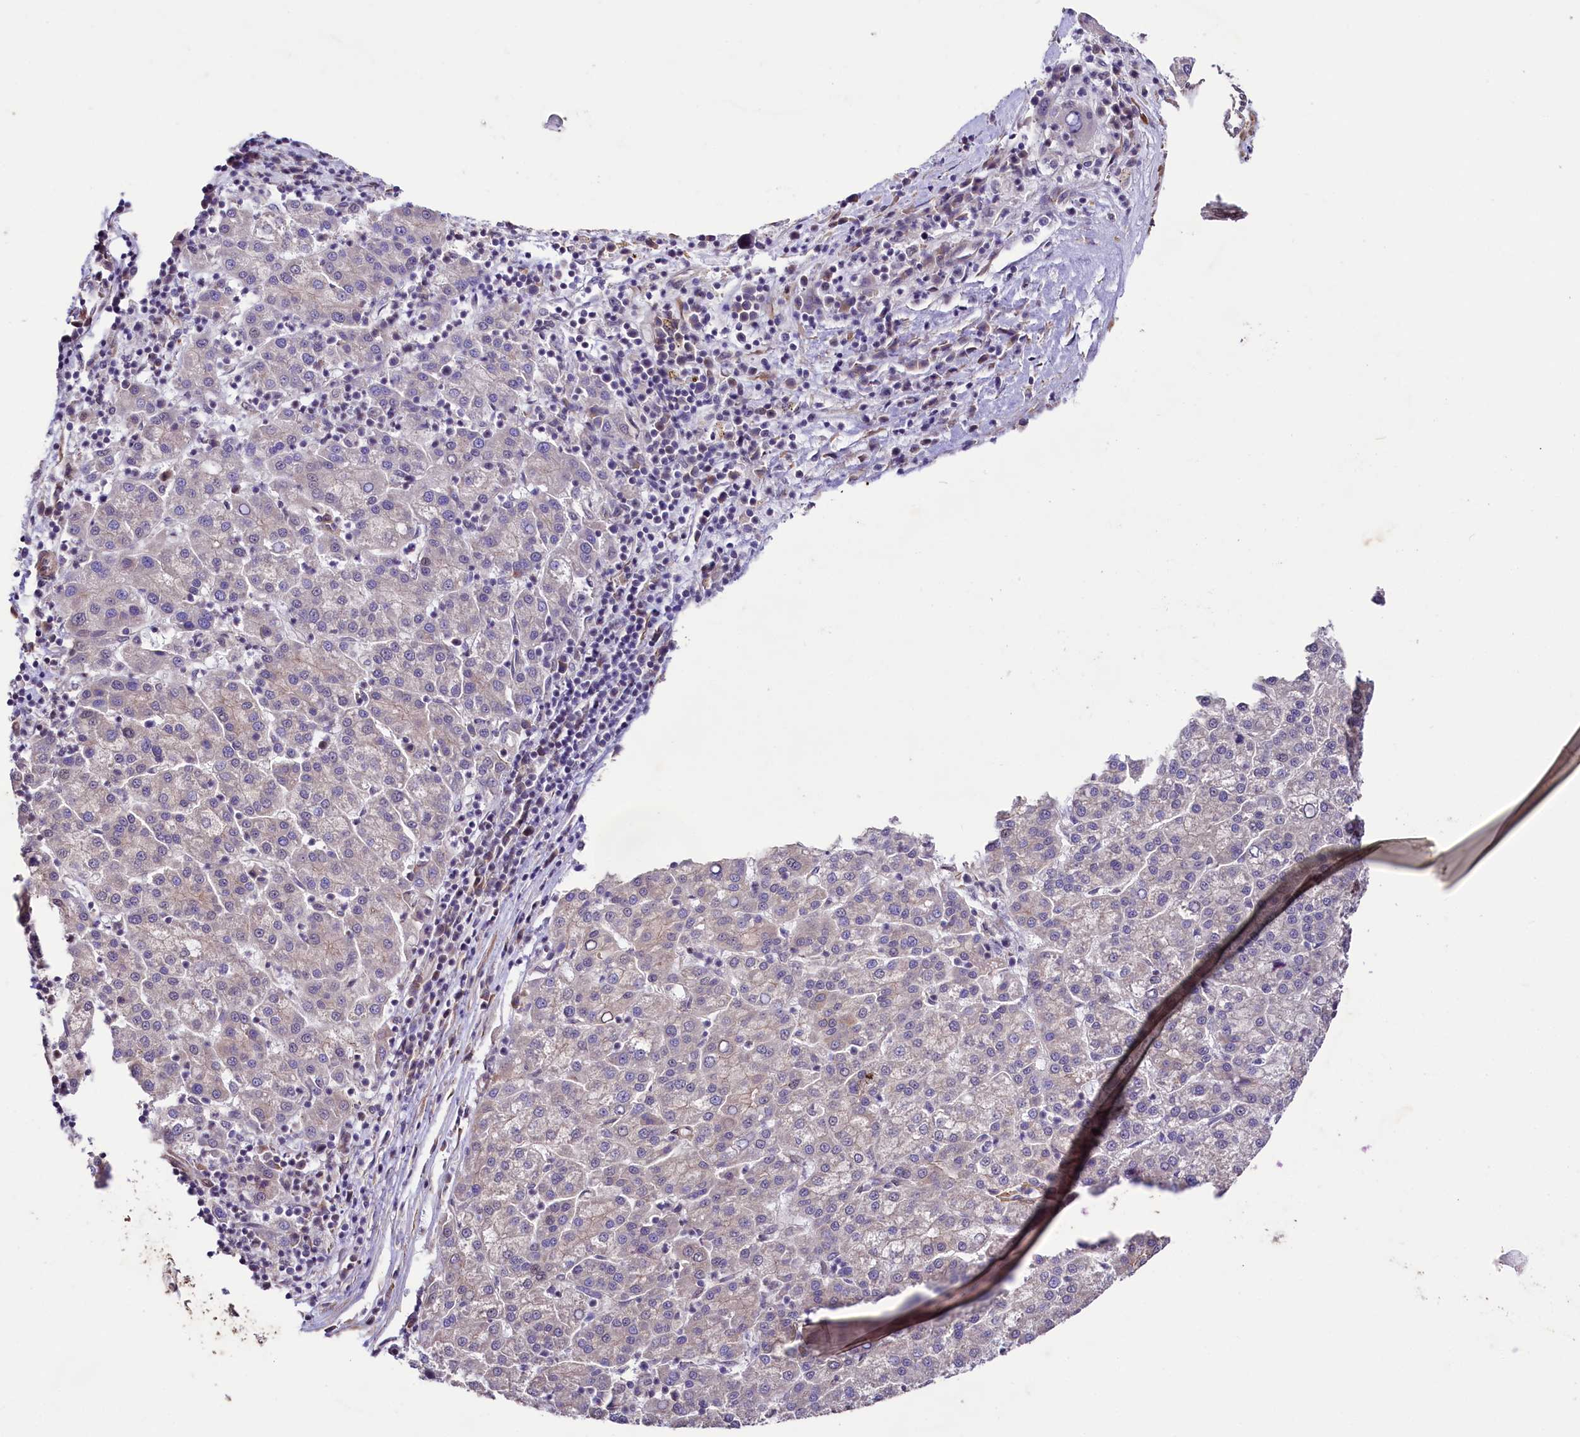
{"staining": {"intensity": "negative", "quantity": "none", "location": "none"}, "tissue": "liver cancer", "cell_type": "Tumor cells", "image_type": "cancer", "snomed": [{"axis": "morphology", "description": "Carcinoma, Hepatocellular, NOS"}, {"axis": "topography", "description": "Liver"}], "caption": "There is no significant staining in tumor cells of hepatocellular carcinoma (liver).", "gene": "VPS11", "patient": {"sex": "female", "age": 58}}